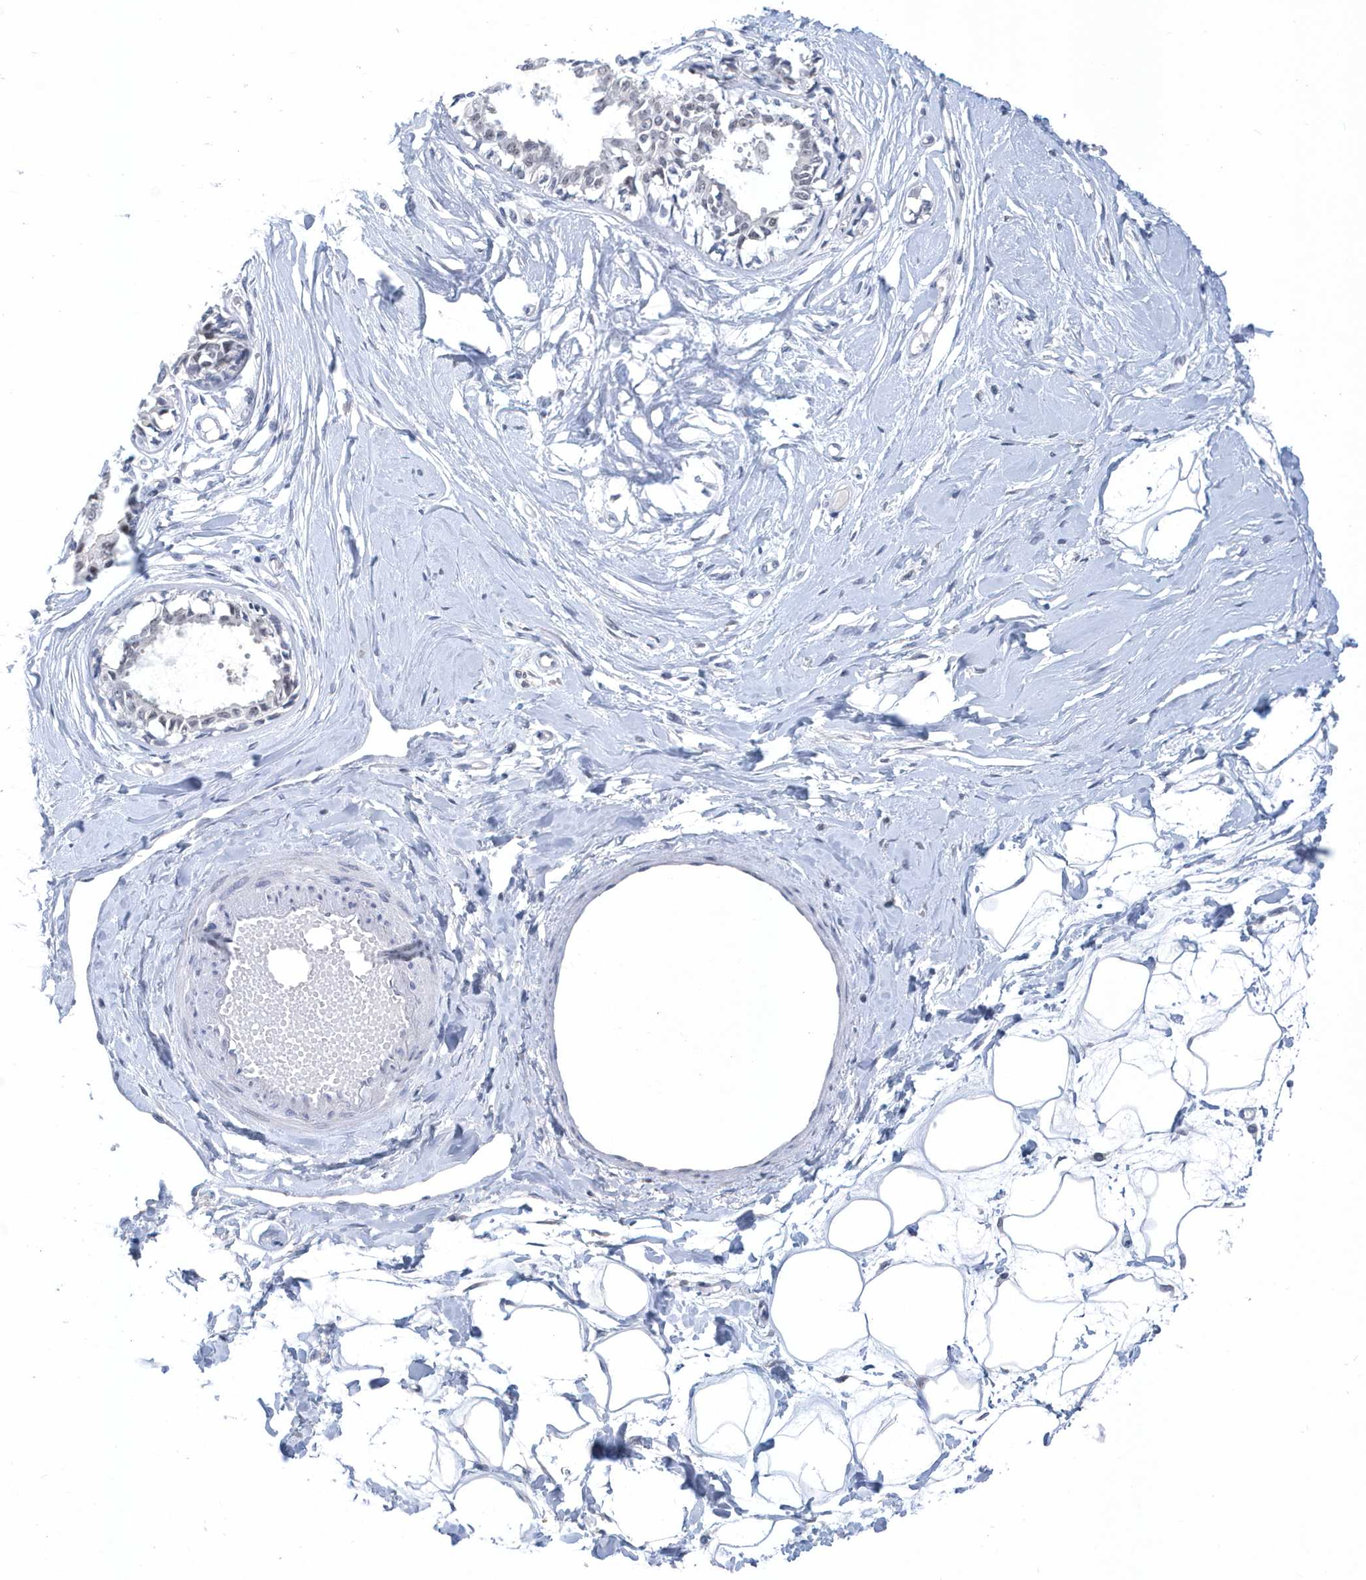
{"staining": {"intensity": "negative", "quantity": "none", "location": "none"}, "tissue": "breast", "cell_type": "Adipocytes", "image_type": "normal", "snomed": [{"axis": "morphology", "description": "Normal tissue, NOS"}, {"axis": "topography", "description": "Breast"}], "caption": "A micrograph of human breast is negative for staining in adipocytes. Nuclei are stained in blue.", "gene": "SRGAP3", "patient": {"sex": "female", "age": 45}}